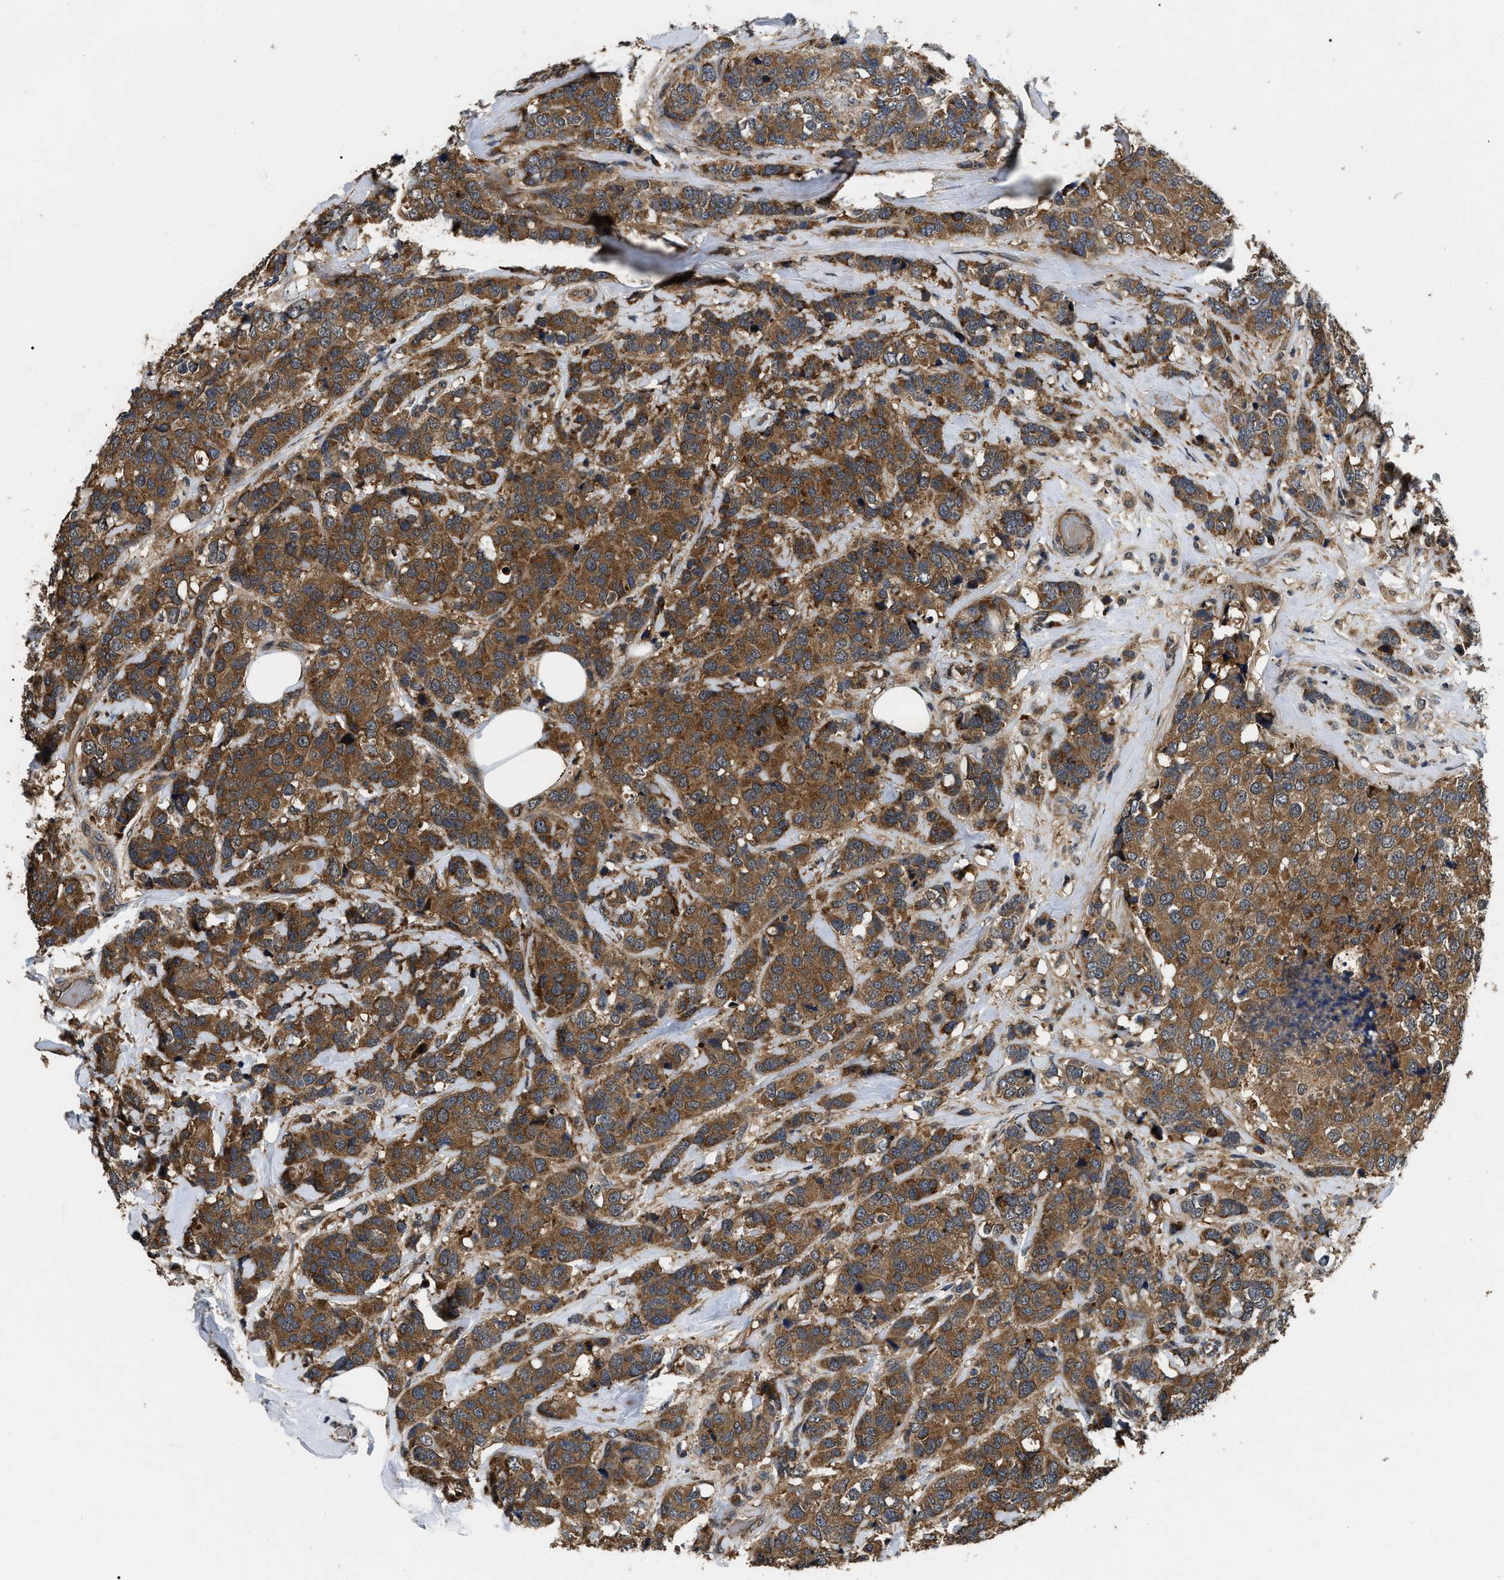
{"staining": {"intensity": "moderate", "quantity": ">75%", "location": "cytoplasmic/membranous"}, "tissue": "breast cancer", "cell_type": "Tumor cells", "image_type": "cancer", "snomed": [{"axis": "morphology", "description": "Lobular carcinoma"}, {"axis": "topography", "description": "Breast"}], "caption": "Protein expression by immunohistochemistry (IHC) exhibits moderate cytoplasmic/membranous expression in approximately >75% of tumor cells in lobular carcinoma (breast).", "gene": "PPWD1", "patient": {"sex": "female", "age": 59}}